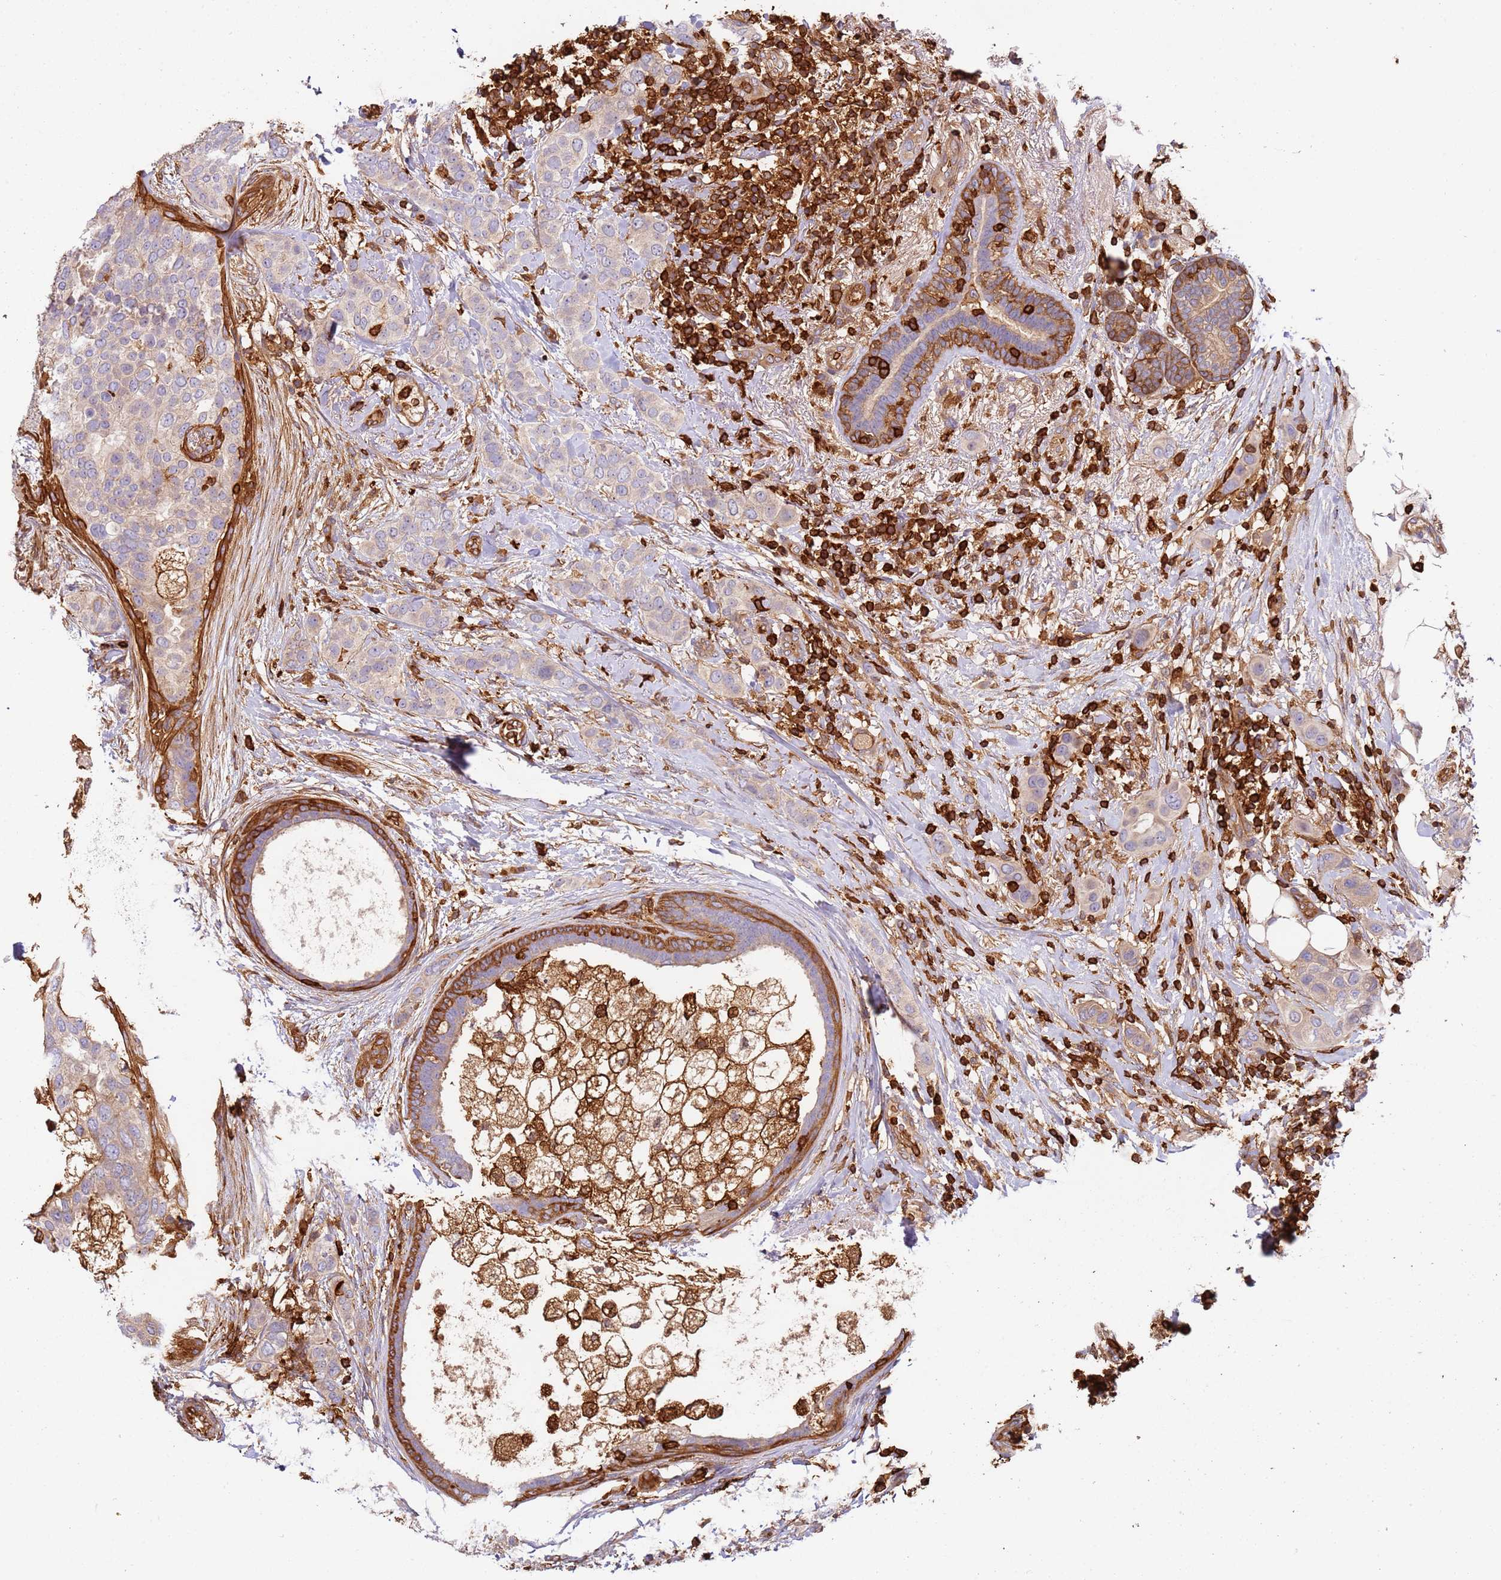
{"staining": {"intensity": "negative", "quantity": "none", "location": "none"}, "tissue": "breast cancer", "cell_type": "Tumor cells", "image_type": "cancer", "snomed": [{"axis": "morphology", "description": "Lobular carcinoma"}, {"axis": "topography", "description": "Breast"}], "caption": "An immunohistochemistry photomicrograph of breast cancer is shown. There is no staining in tumor cells of breast cancer.", "gene": "OR6P1", "patient": {"sex": "female", "age": 51}}